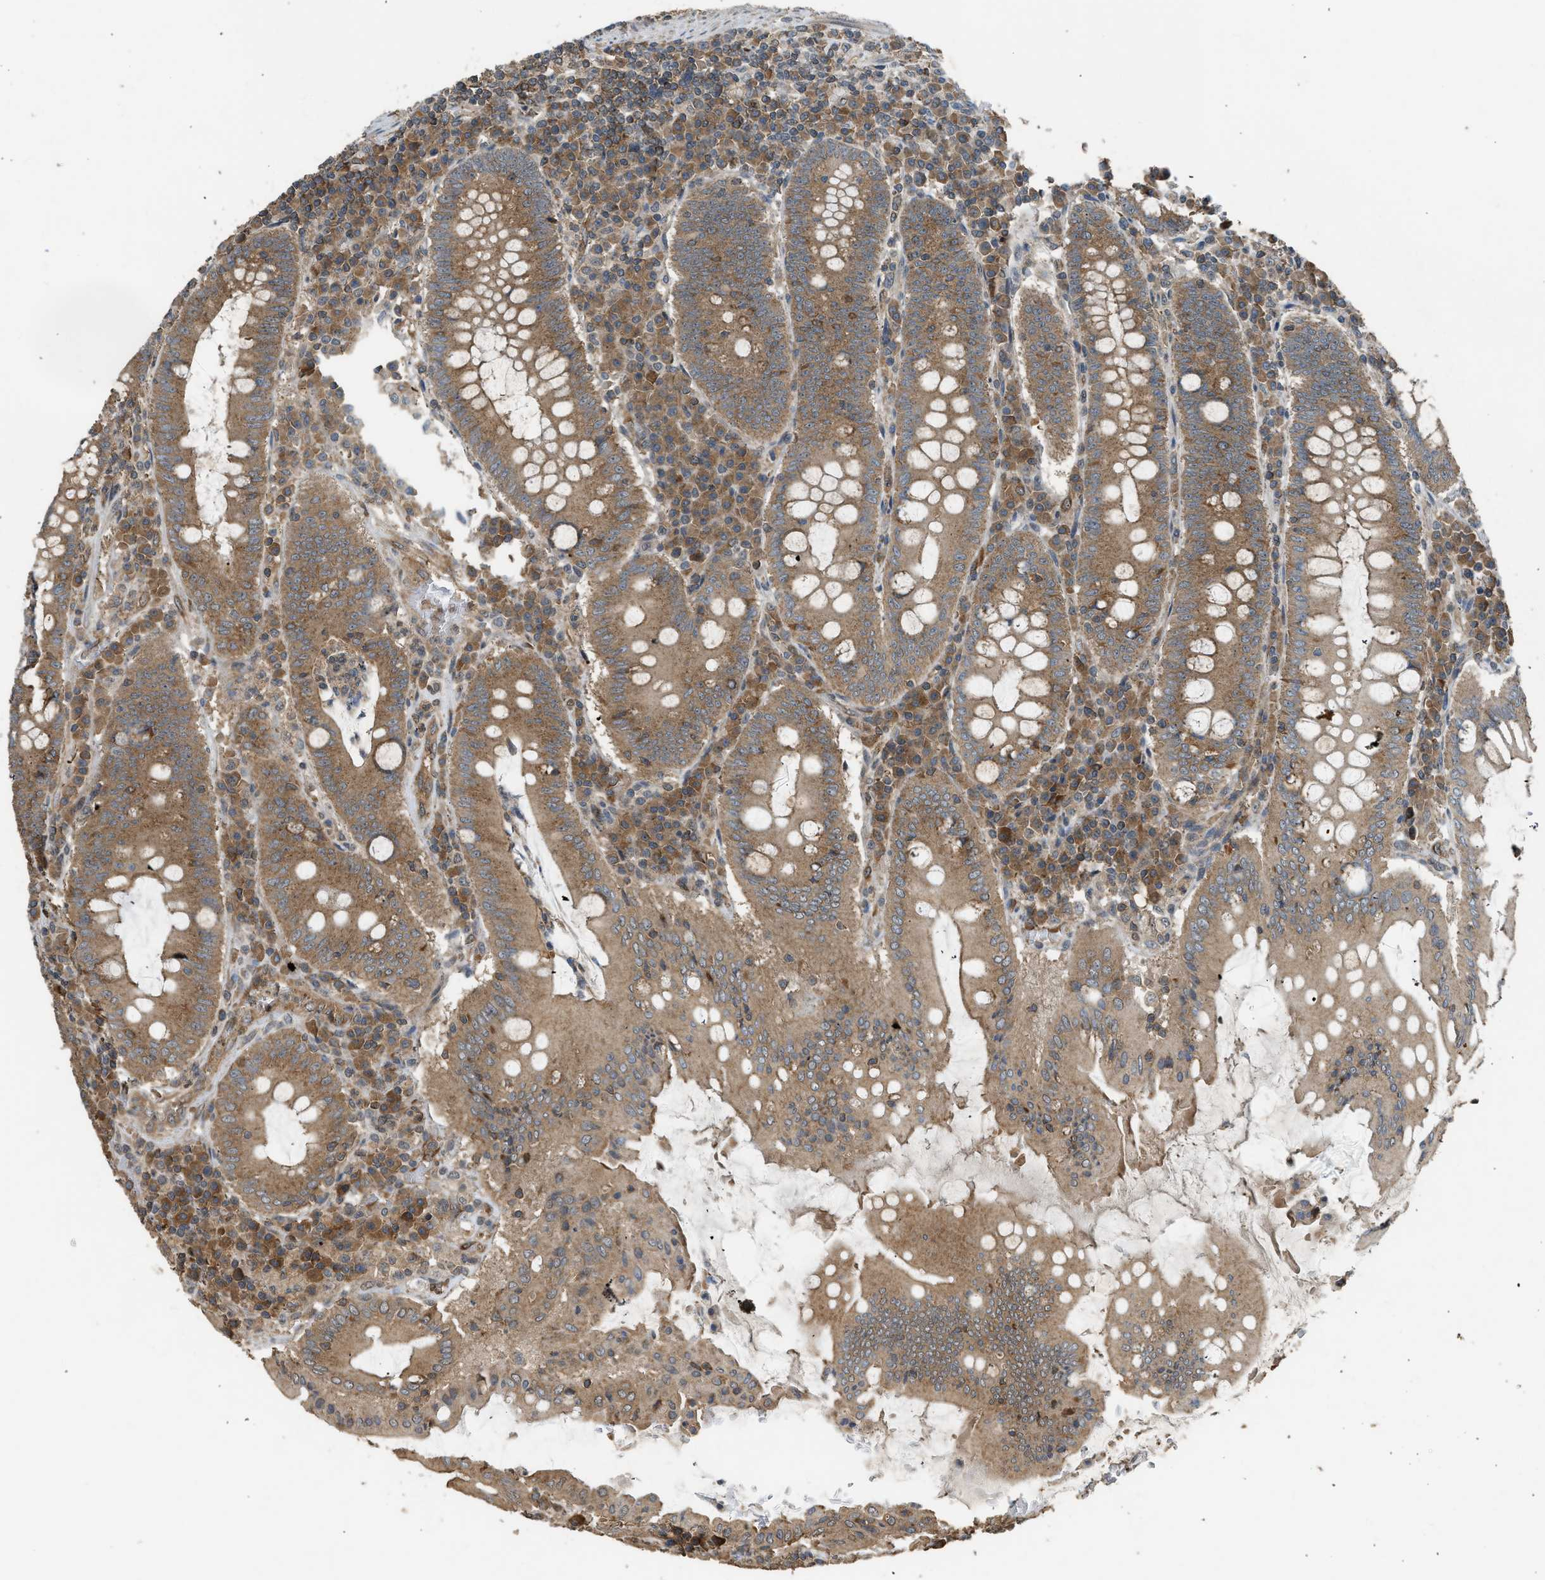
{"staining": {"intensity": "moderate", "quantity": ">75%", "location": "cytoplasmic/membranous"}, "tissue": "colorectal cancer", "cell_type": "Tumor cells", "image_type": "cancer", "snomed": [{"axis": "morphology", "description": "Normal tissue, NOS"}, {"axis": "morphology", "description": "Adenocarcinoma, NOS"}, {"axis": "topography", "description": "Colon"}], "caption": "A micrograph of human colorectal cancer stained for a protein exhibits moderate cytoplasmic/membranous brown staining in tumor cells.", "gene": "HIP1R", "patient": {"sex": "female", "age": 75}}